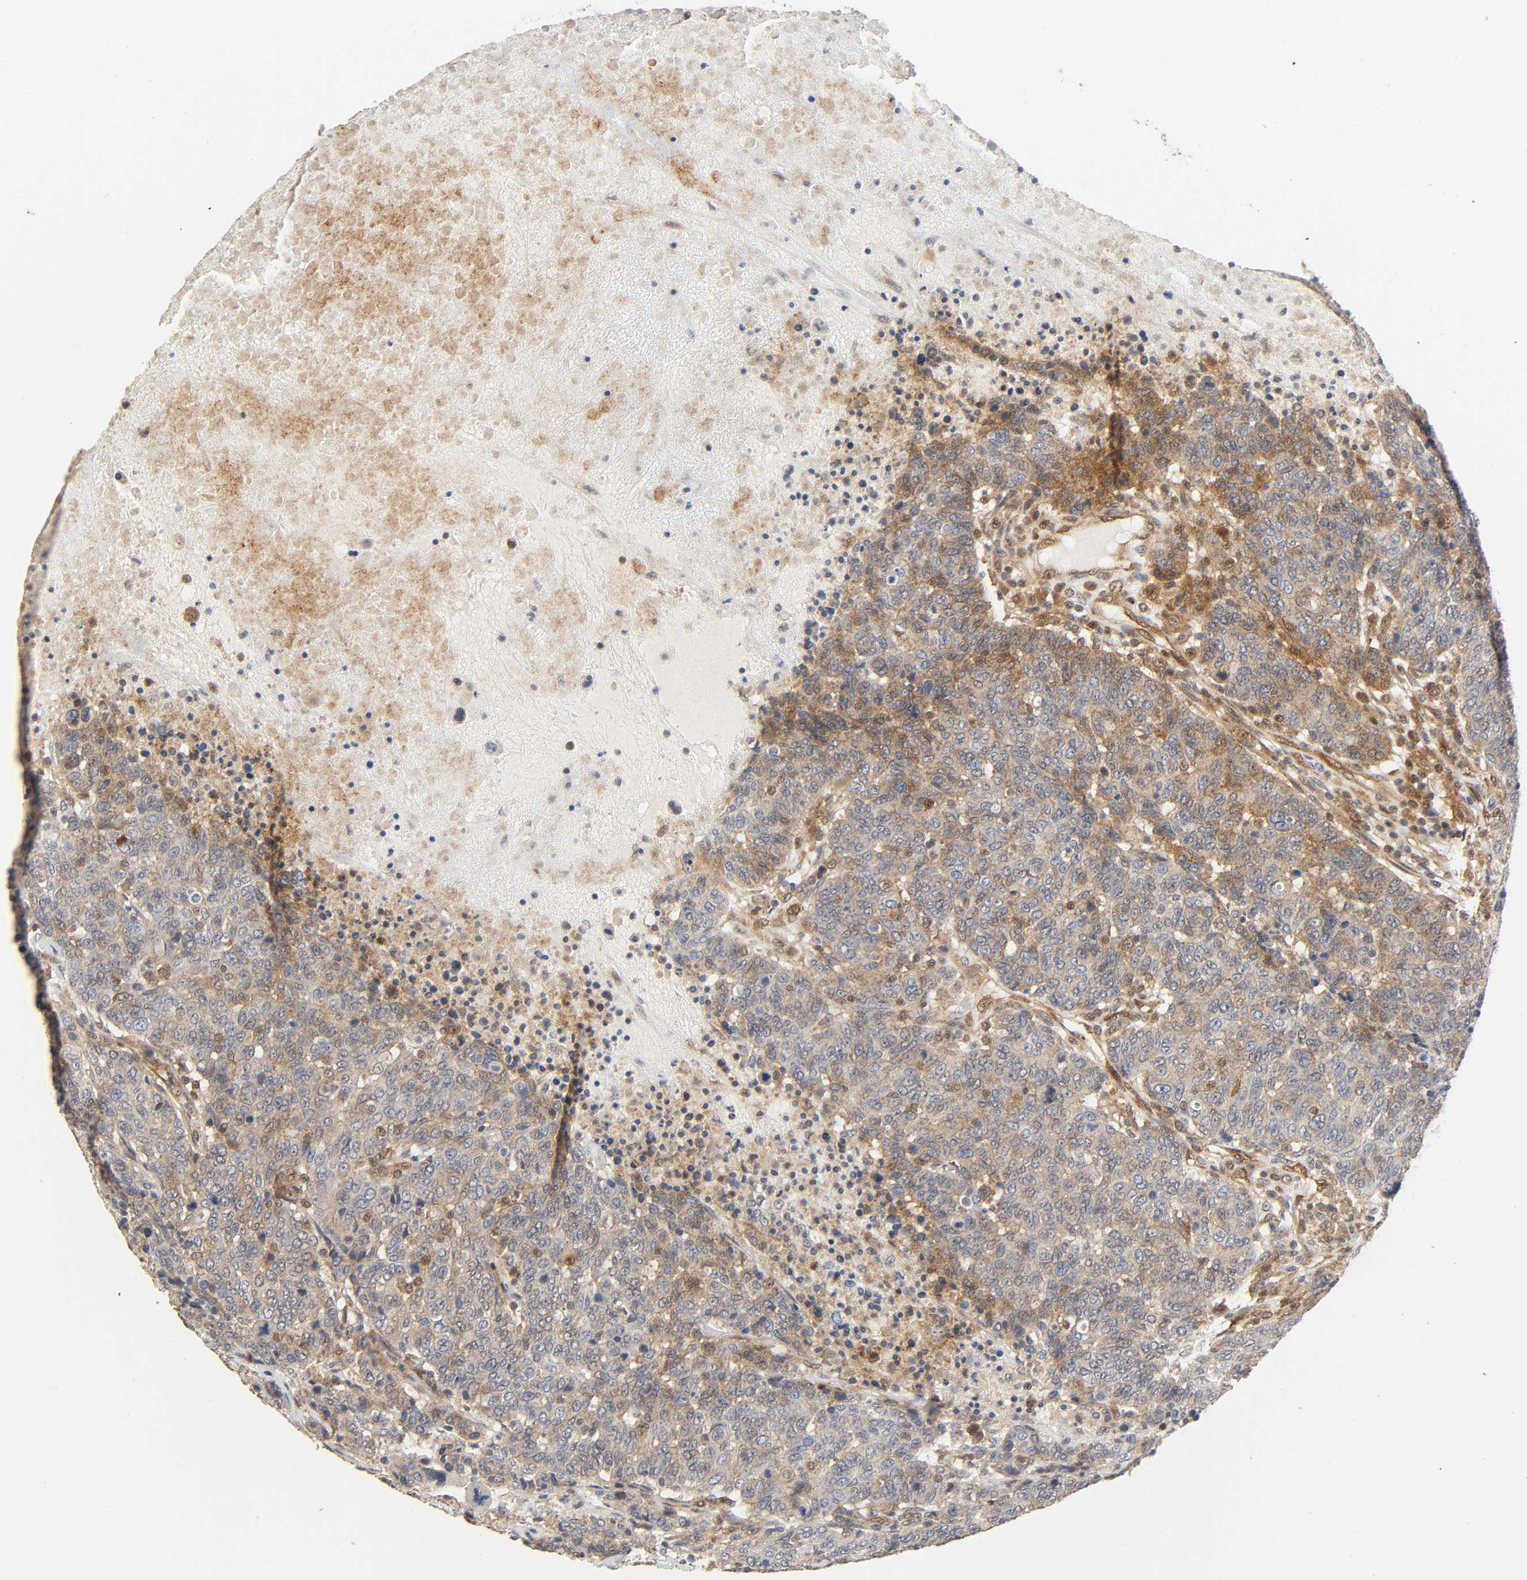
{"staining": {"intensity": "weak", "quantity": ">75%", "location": "cytoplasmic/membranous,nuclear"}, "tissue": "breast cancer", "cell_type": "Tumor cells", "image_type": "cancer", "snomed": [{"axis": "morphology", "description": "Duct carcinoma"}, {"axis": "topography", "description": "Breast"}], "caption": "Brown immunohistochemical staining in breast cancer demonstrates weak cytoplasmic/membranous and nuclear expression in about >75% of tumor cells.", "gene": "CASP9", "patient": {"sex": "female", "age": 37}}